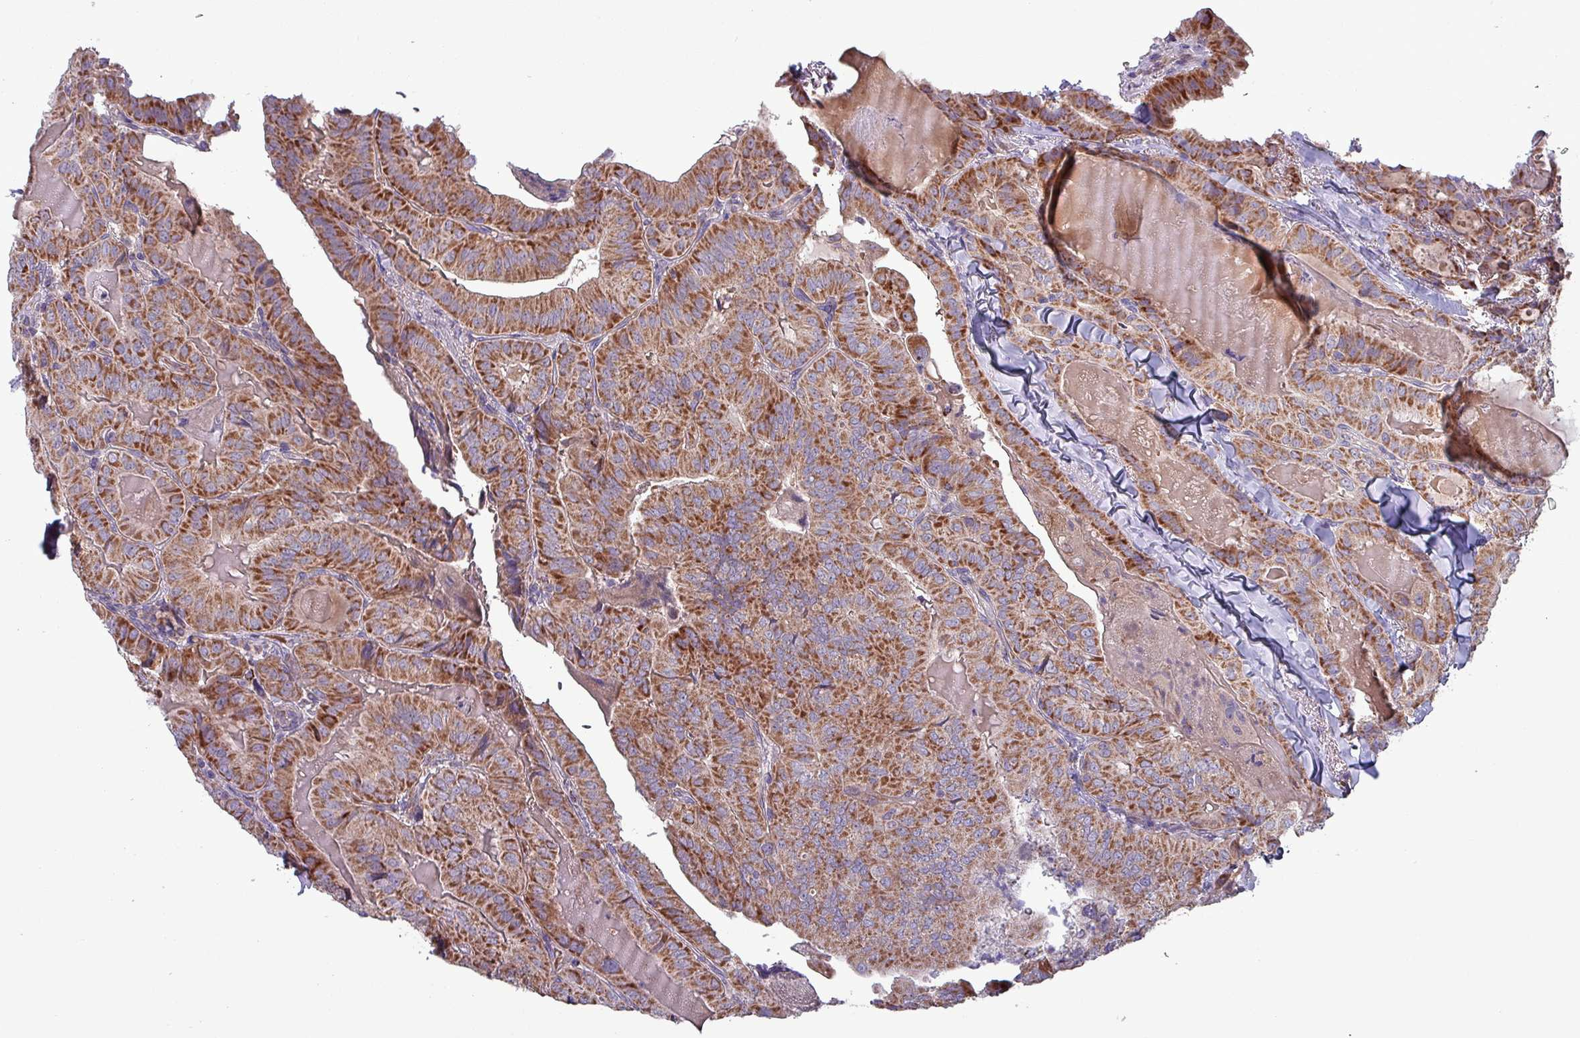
{"staining": {"intensity": "strong", "quantity": ">75%", "location": "cytoplasmic/membranous"}, "tissue": "thyroid cancer", "cell_type": "Tumor cells", "image_type": "cancer", "snomed": [{"axis": "morphology", "description": "Papillary adenocarcinoma, NOS"}, {"axis": "topography", "description": "Thyroid gland"}], "caption": "Thyroid cancer (papillary adenocarcinoma) stained for a protein (brown) demonstrates strong cytoplasmic/membranous positive expression in approximately >75% of tumor cells.", "gene": "ZNF322", "patient": {"sex": "female", "age": 68}}